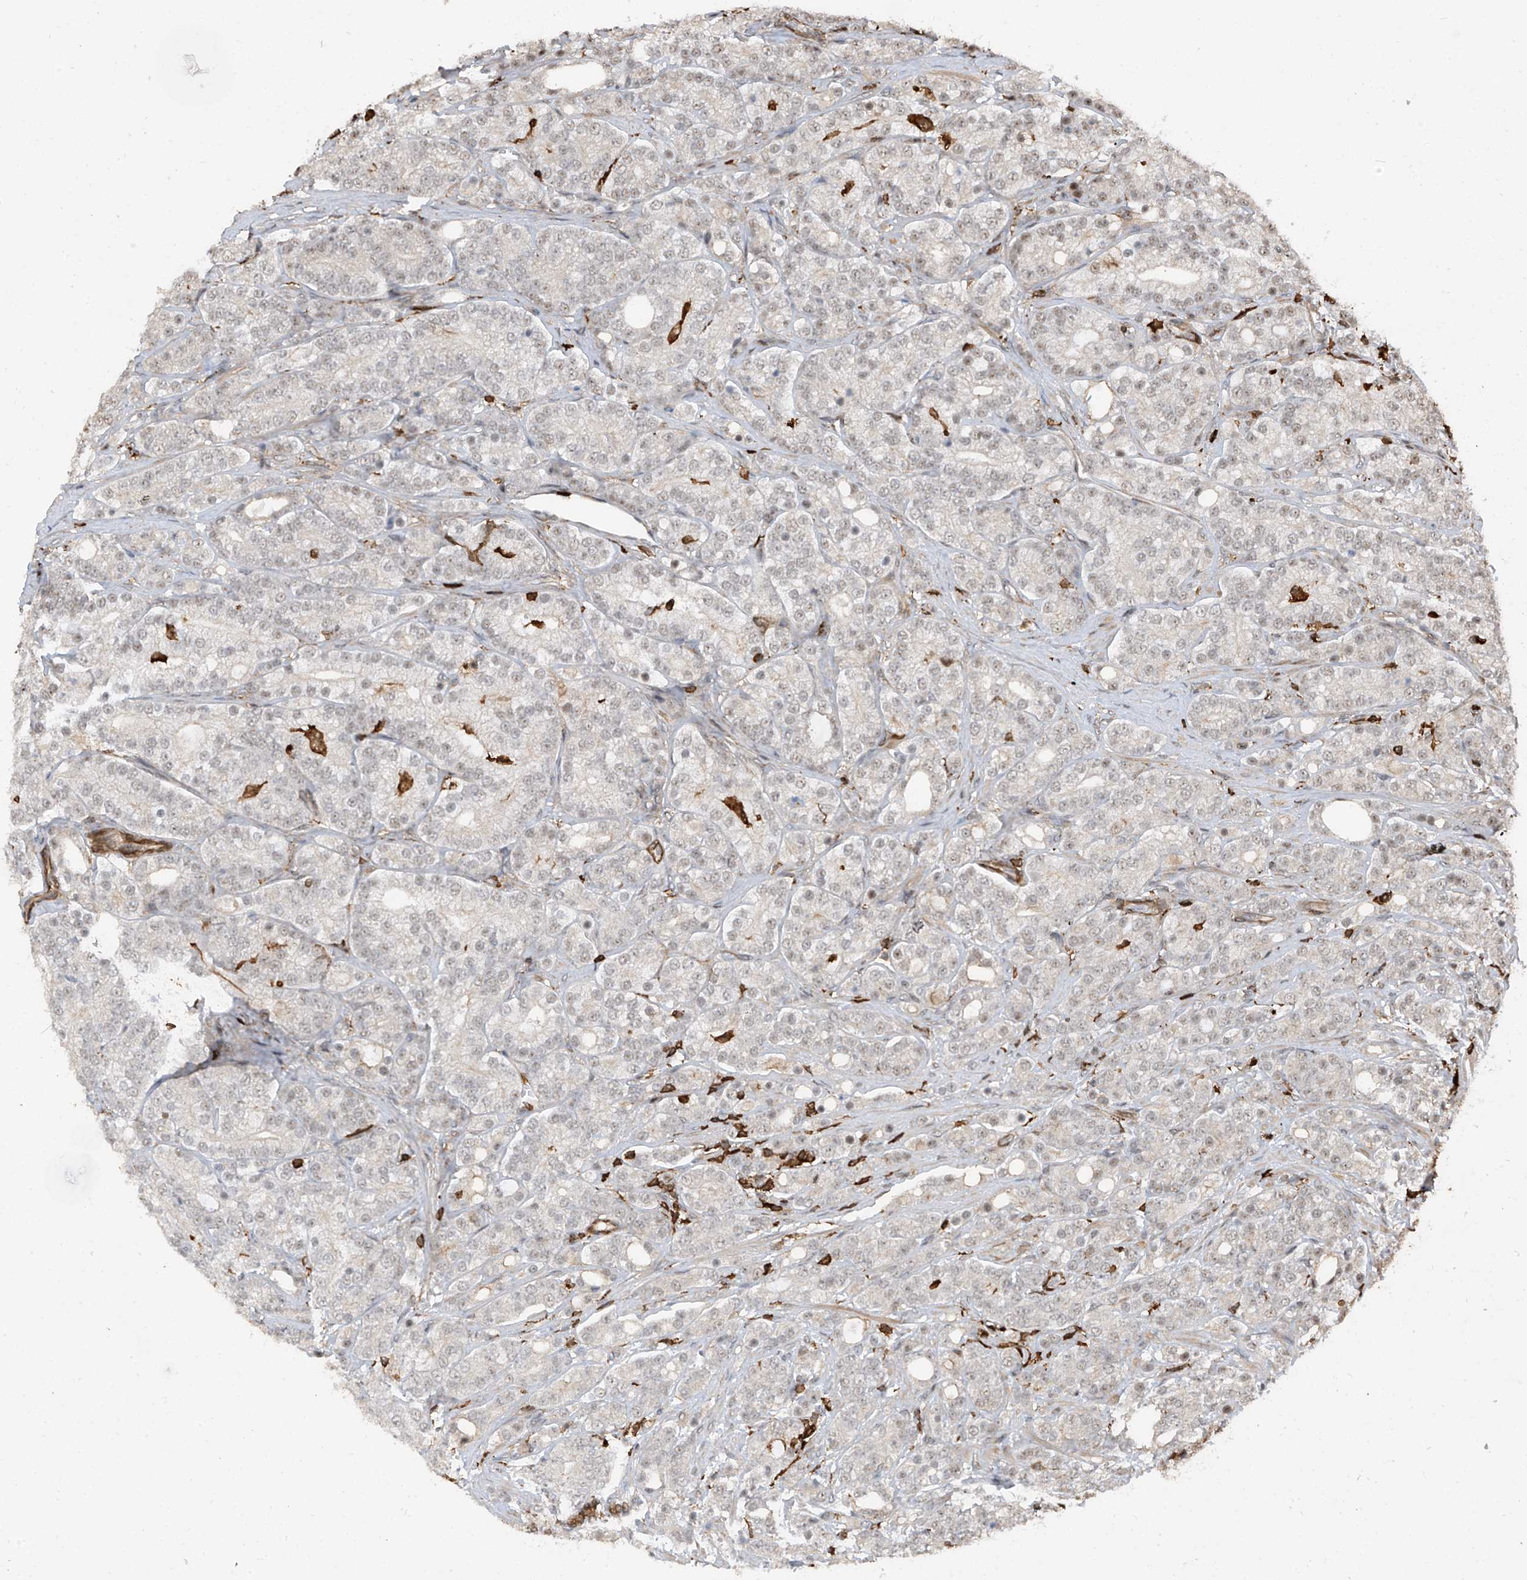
{"staining": {"intensity": "weak", "quantity": "<25%", "location": "nuclear"}, "tissue": "prostate cancer", "cell_type": "Tumor cells", "image_type": "cancer", "snomed": [{"axis": "morphology", "description": "Adenocarcinoma, High grade"}, {"axis": "topography", "description": "Prostate"}], "caption": "Immunohistochemistry photomicrograph of prostate adenocarcinoma (high-grade) stained for a protein (brown), which displays no expression in tumor cells. (Brightfield microscopy of DAB immunohistochemistry at high magnification).", "gene": "MICAL1", "patient": {"sex": "male", "age": 57}}